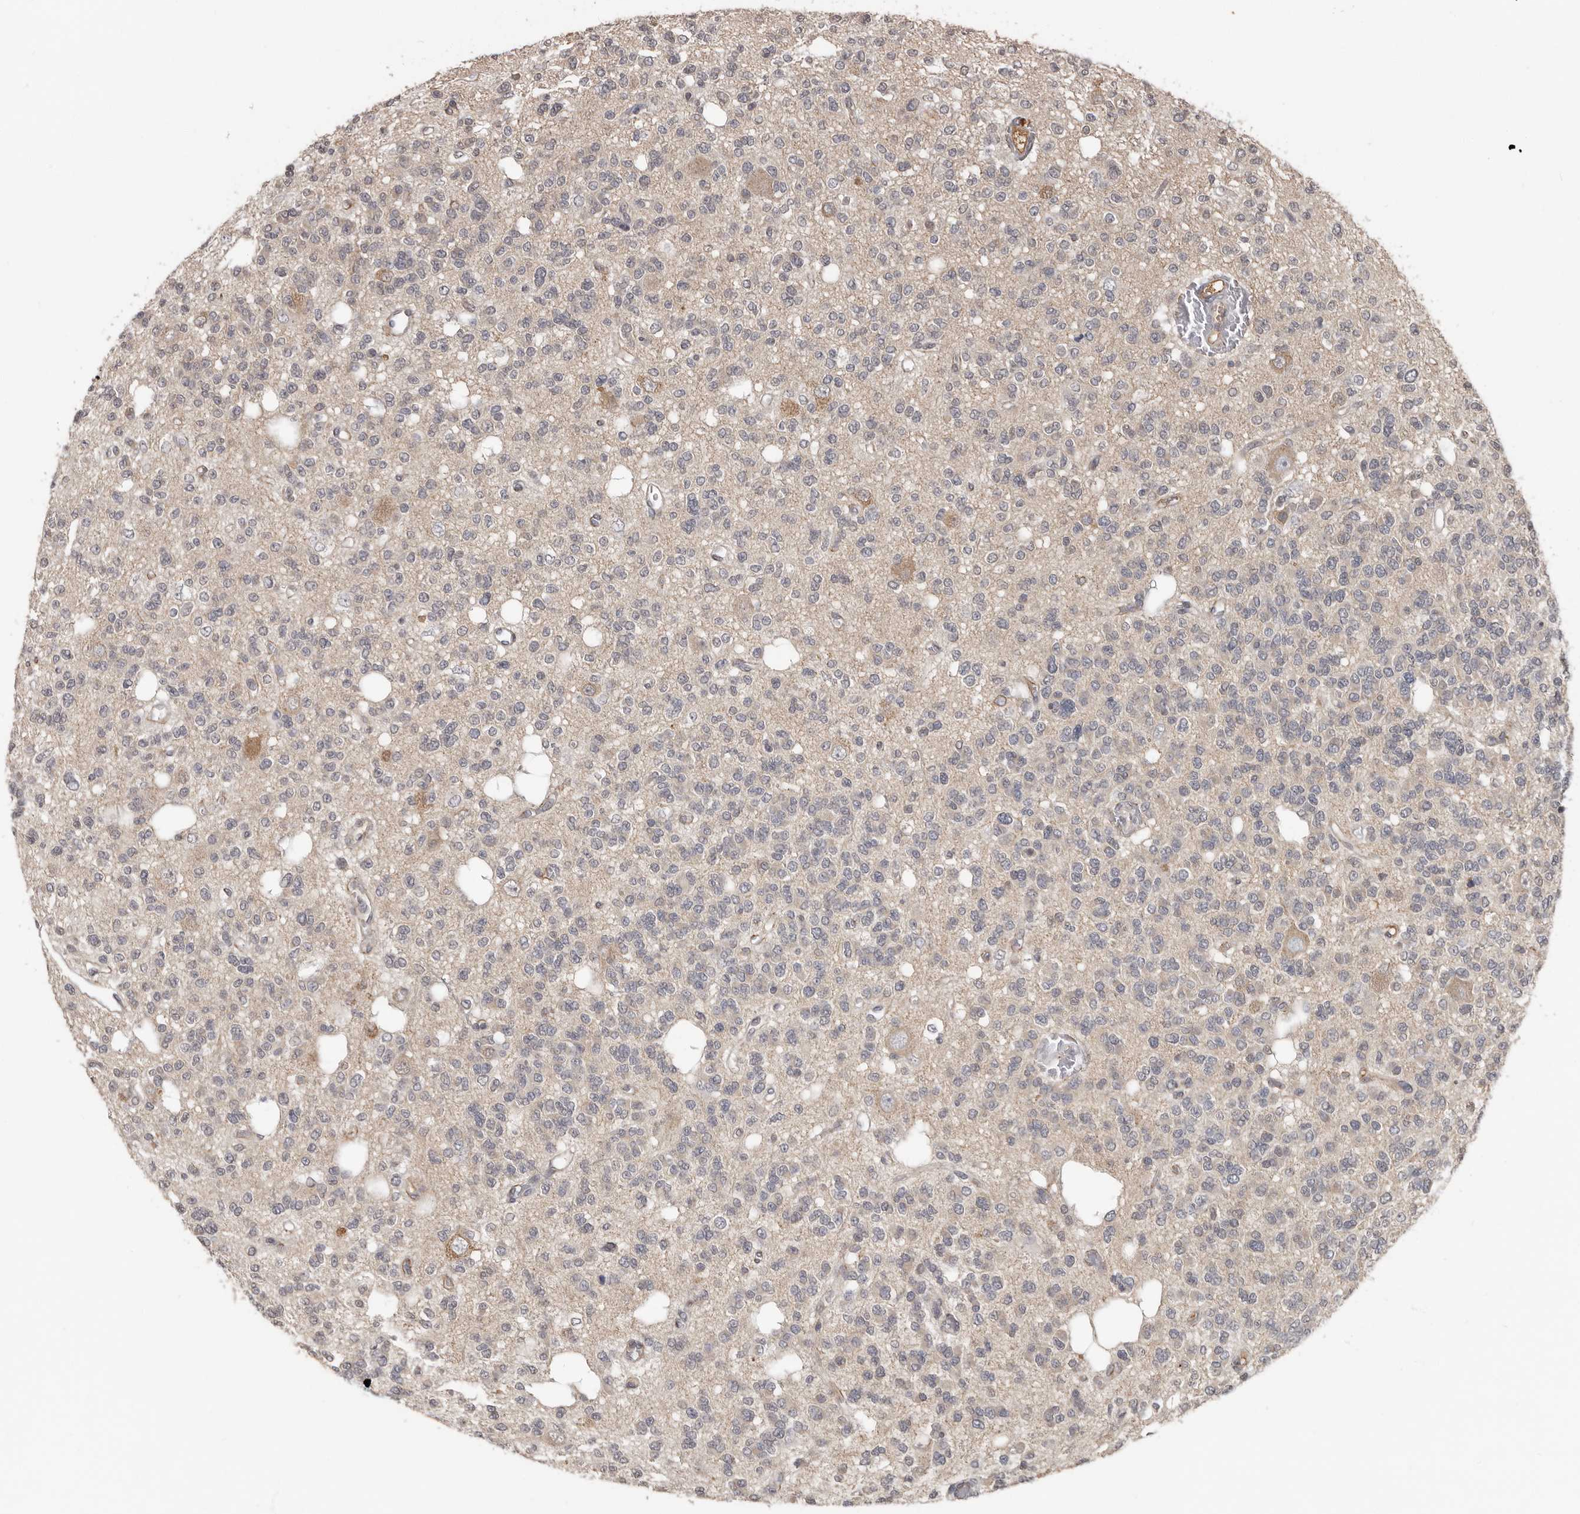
{"staining": {"intensity": "negative", "quantity": "none", "location": "none"}, "tissue": "glioma", "cell_type": "Tumor cells", "image_type": "cancer", "snomed": [{"axis": "morphology", "description": "Glioma, malignant, Low grade"}, {"axis": "topography", "description": "Brain"}], "caption": "Glioma was stained to show a protein in brown. There is no significant positivity in tumor cells.", "gene": "LRGUK", "patient": {"sex": "male", "age": 38}}